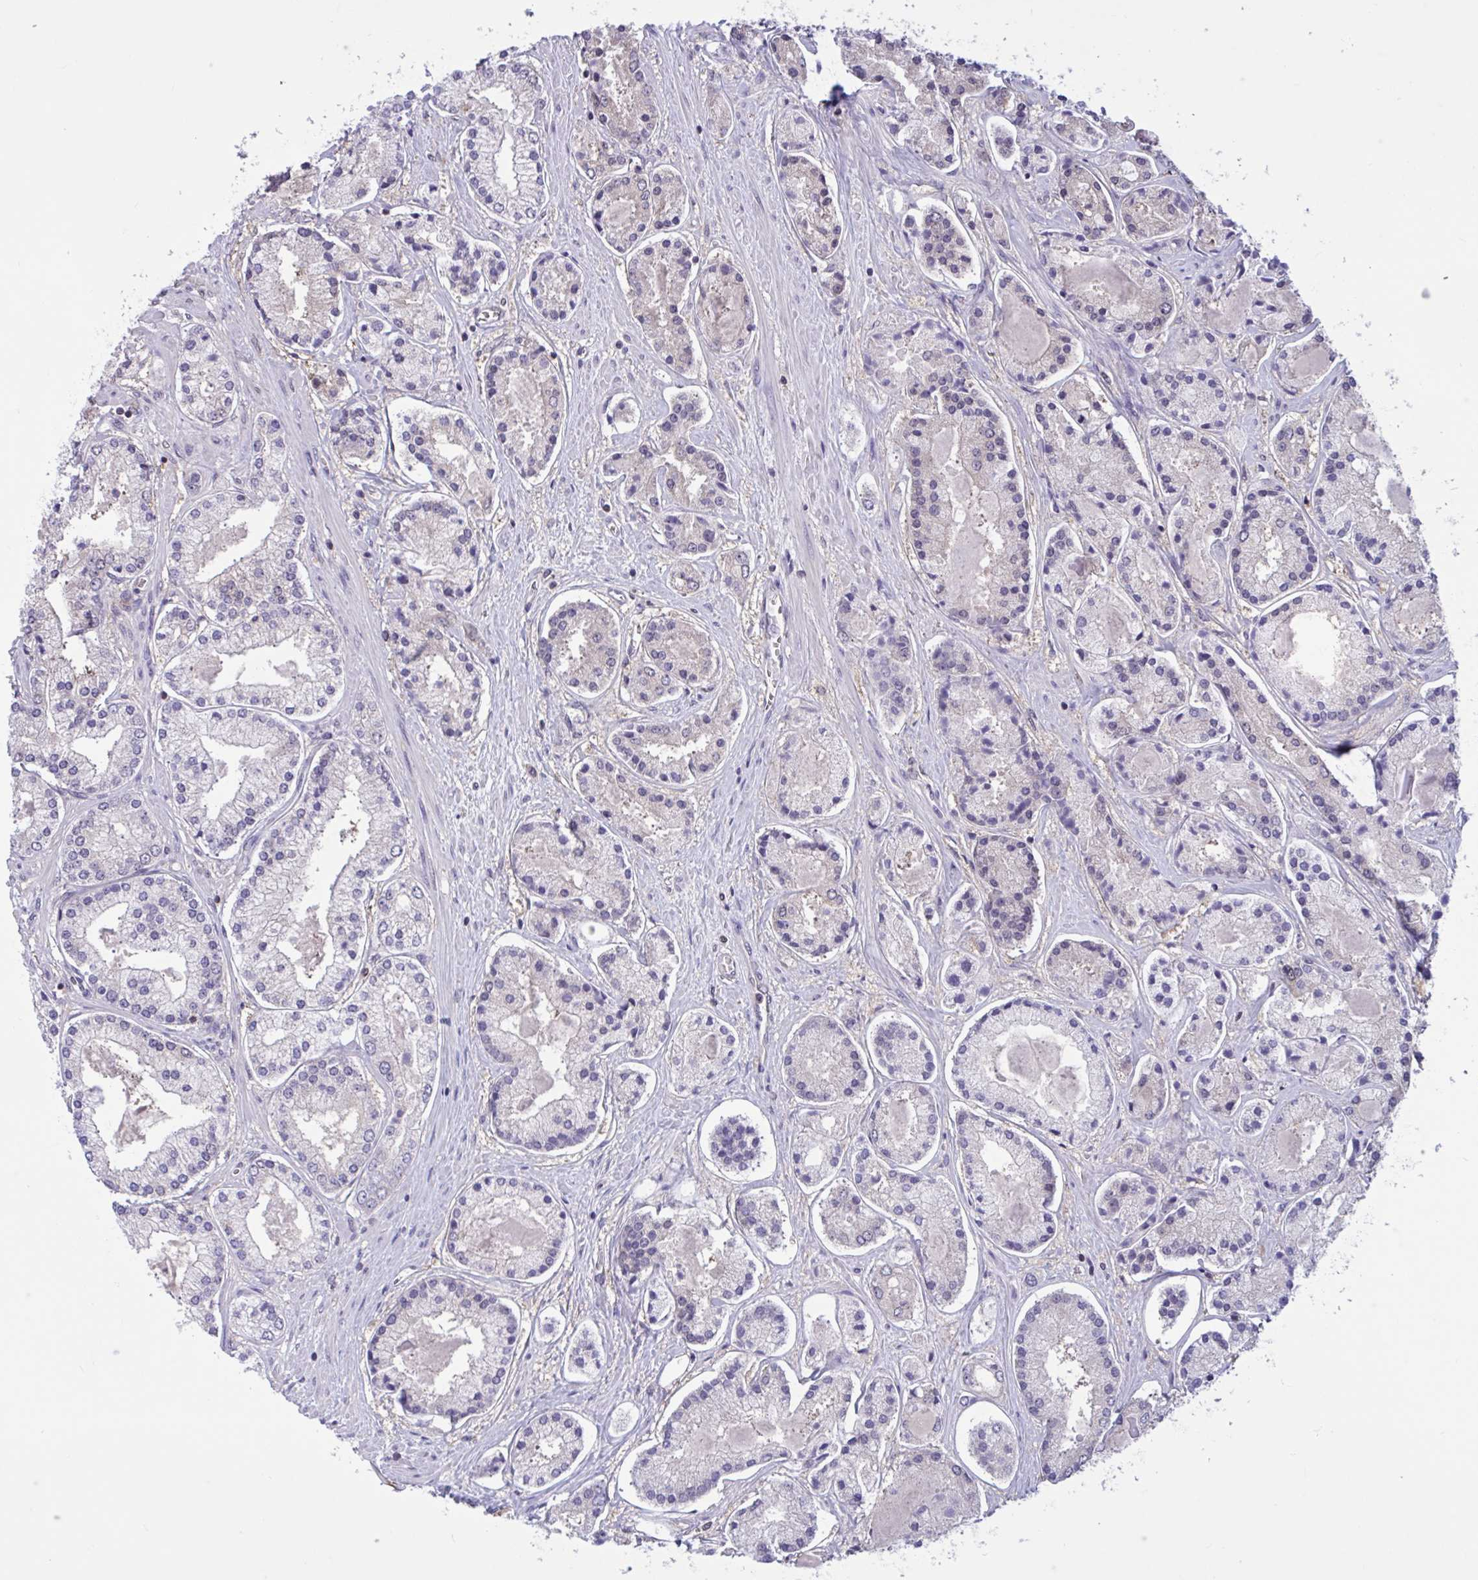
{"staining": {"intensity": "negative", "quantity": "none", "location": "none"}, "tissue": "prostate cancer", "cell_type": "Tumor cells", "image_type": "cancer", "snomed": [{"axis": "morphology", "description": "Adenocarcinoma, High grade"}, {"axis": "topography", "description": "Prostate"}], "caption": "IHC of prostate high-grade adenocarcinoma displays no expression in tumor cells.", "gene": "RBL1", "patient": {"sex": "male", "age": 67}}